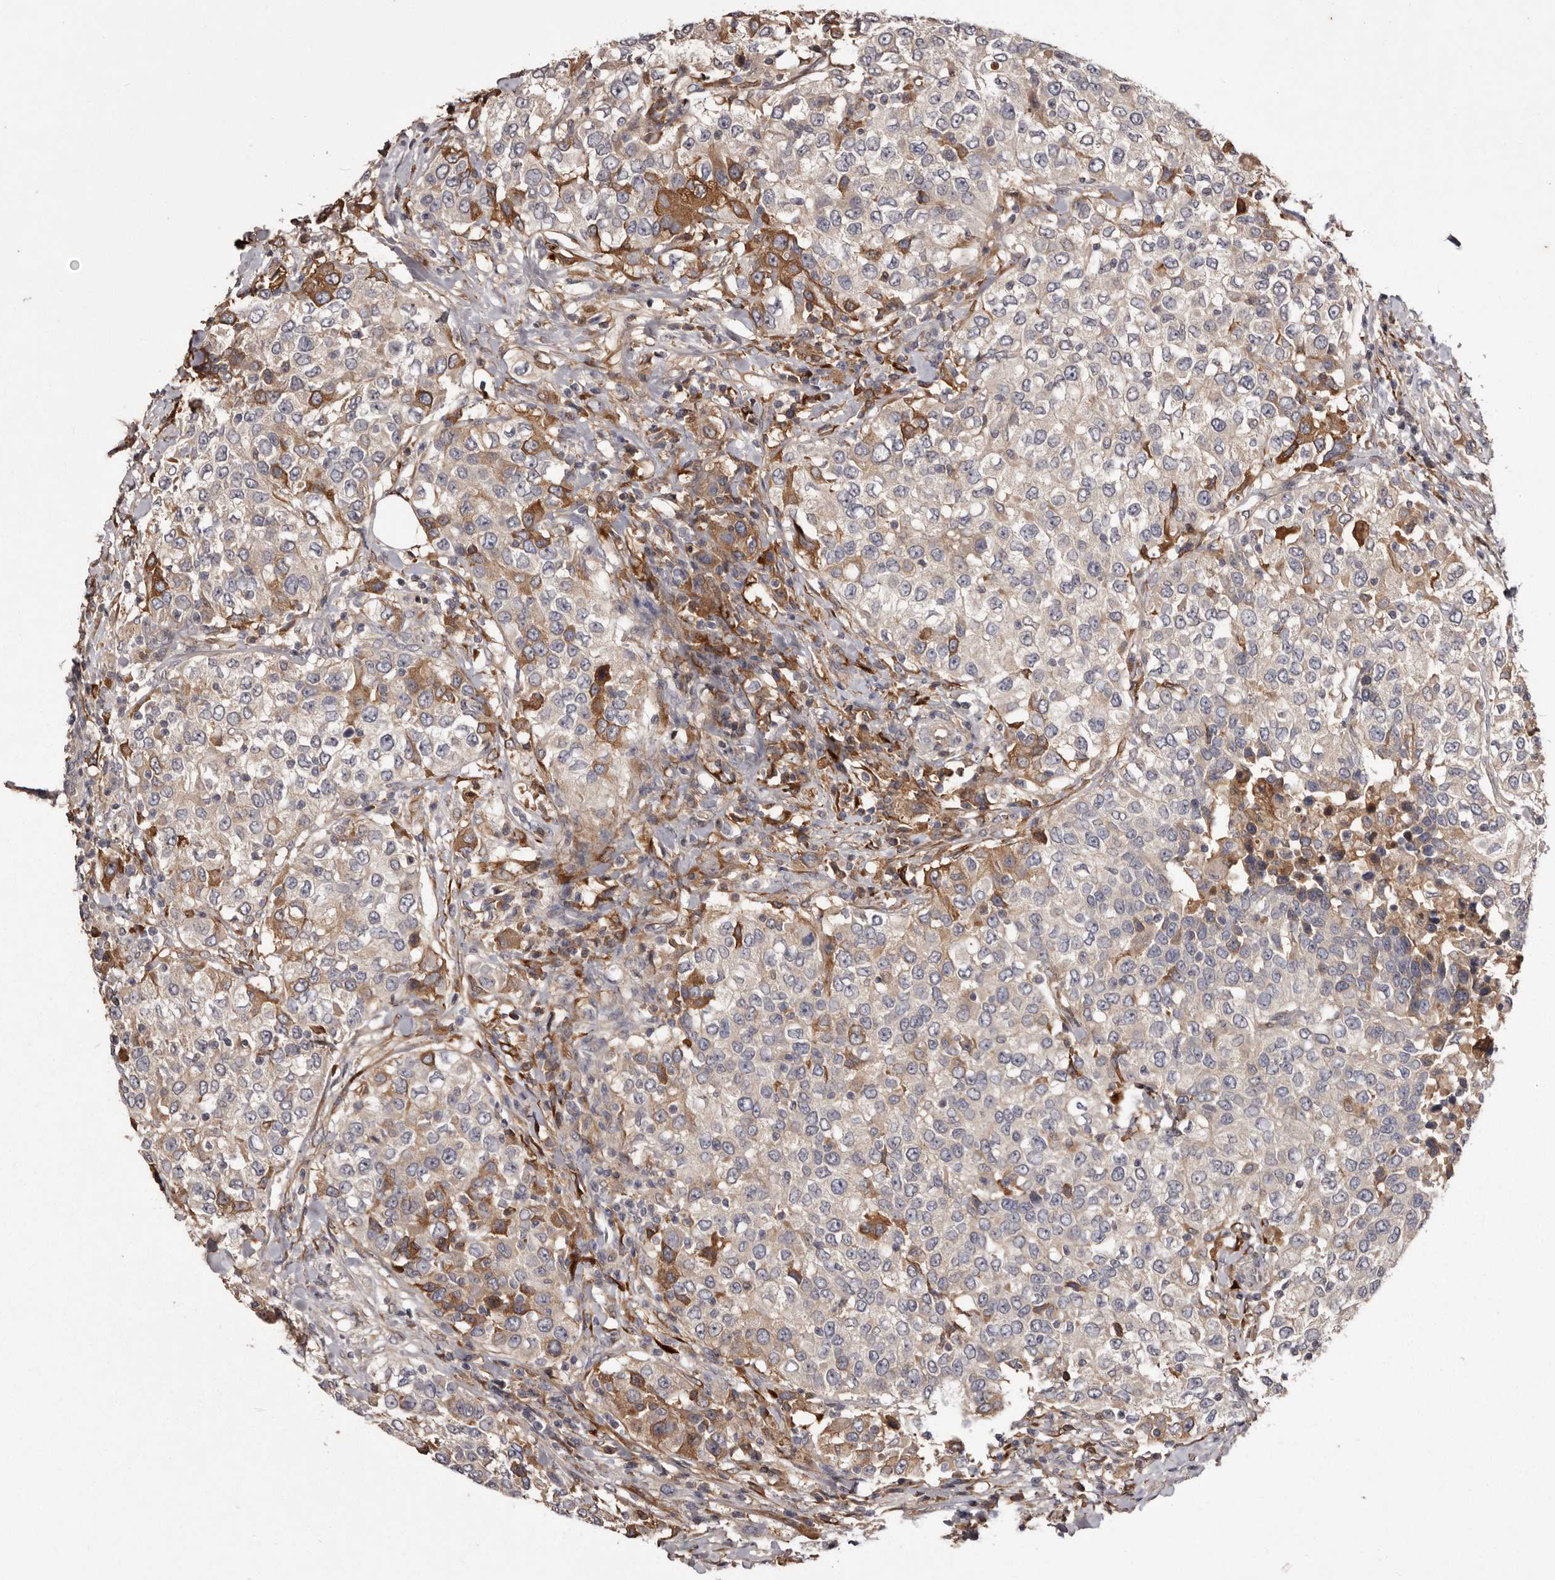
{"staining": {"intensity": "moderate", "quantity": "<25%", "location": "cytoplasmic/membranous"}, "tissue": "urothelial cancer", "cell_type": "Tumor cells", "image_type": "cancer", "snomed": [{"axis": "morphology", "description": "Urothelial carcinoma, High grade"}, {"axis": "topography", "description": "Urinary bladder"}], "caption": "This image shows immunohistochemistry staining of urothelial cancer, with low moderate cytoplasmic/membranous staining in about <25% of tumor cells.", "gene": "CYP1B1", "patient": {"sex": "female", "age": 80}}